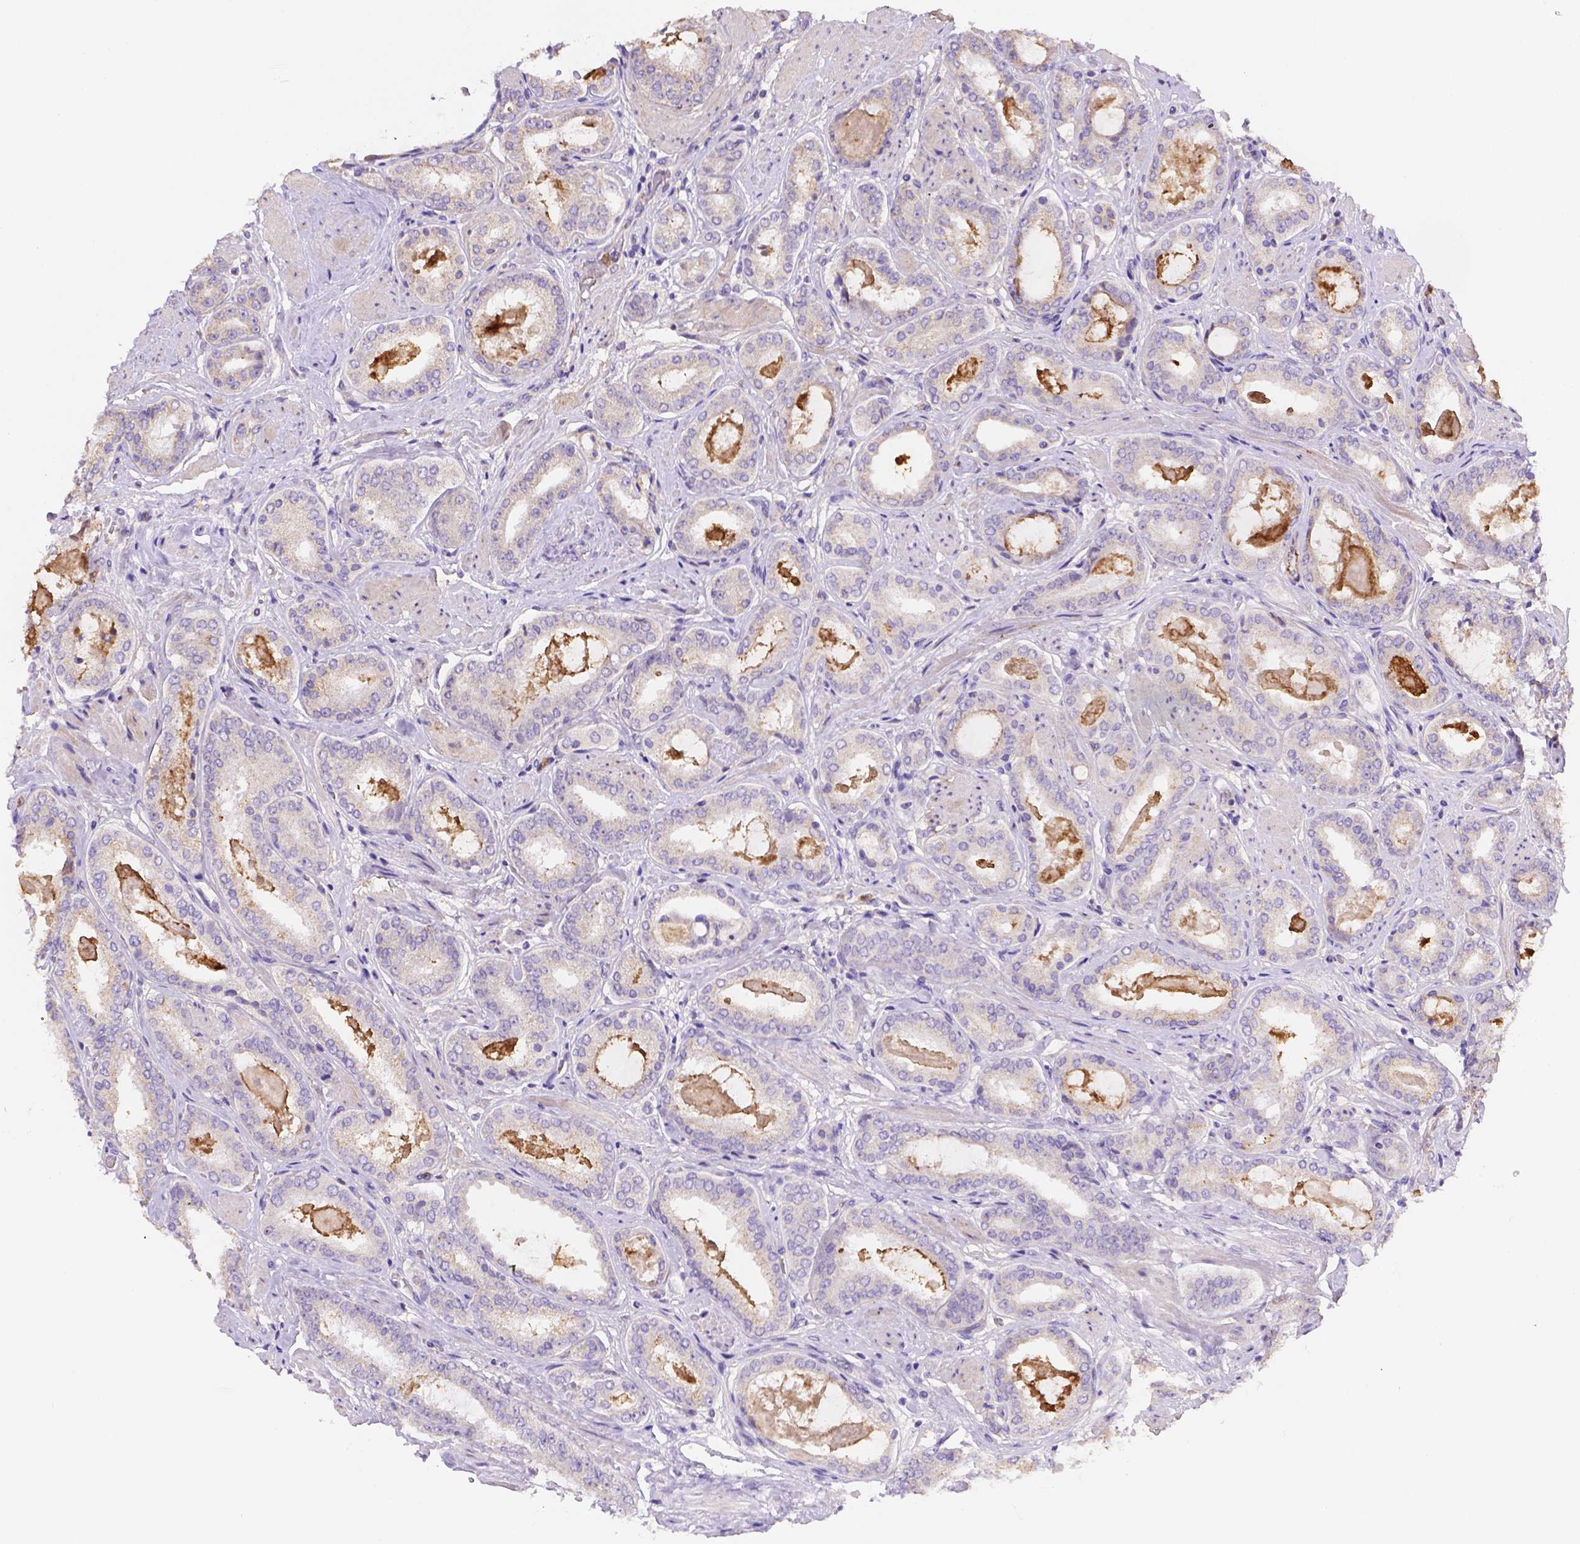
{"staining": {"intensity": "negative", "quantity": "none", "location": "none"}, "tissue": "prostate cancer", "cell_type": "Tumor cells", "image_type": "cancer", "snomed": [{"axis": "morphology", "description": "Adenocarcinoma, High grade"}, {"axis": "topography", "description": "Prostate"}], "caption": "Protein analysis of prostate cancer displays no significant staining in tumor cells. The staining is performed using DAB (3,3'-diaminobenzidine) brown chromogen with nuclei counter-stained in using hematoxylin.", "gene": "NXPE2", "patient": {"sex": "male", "age": 63}}